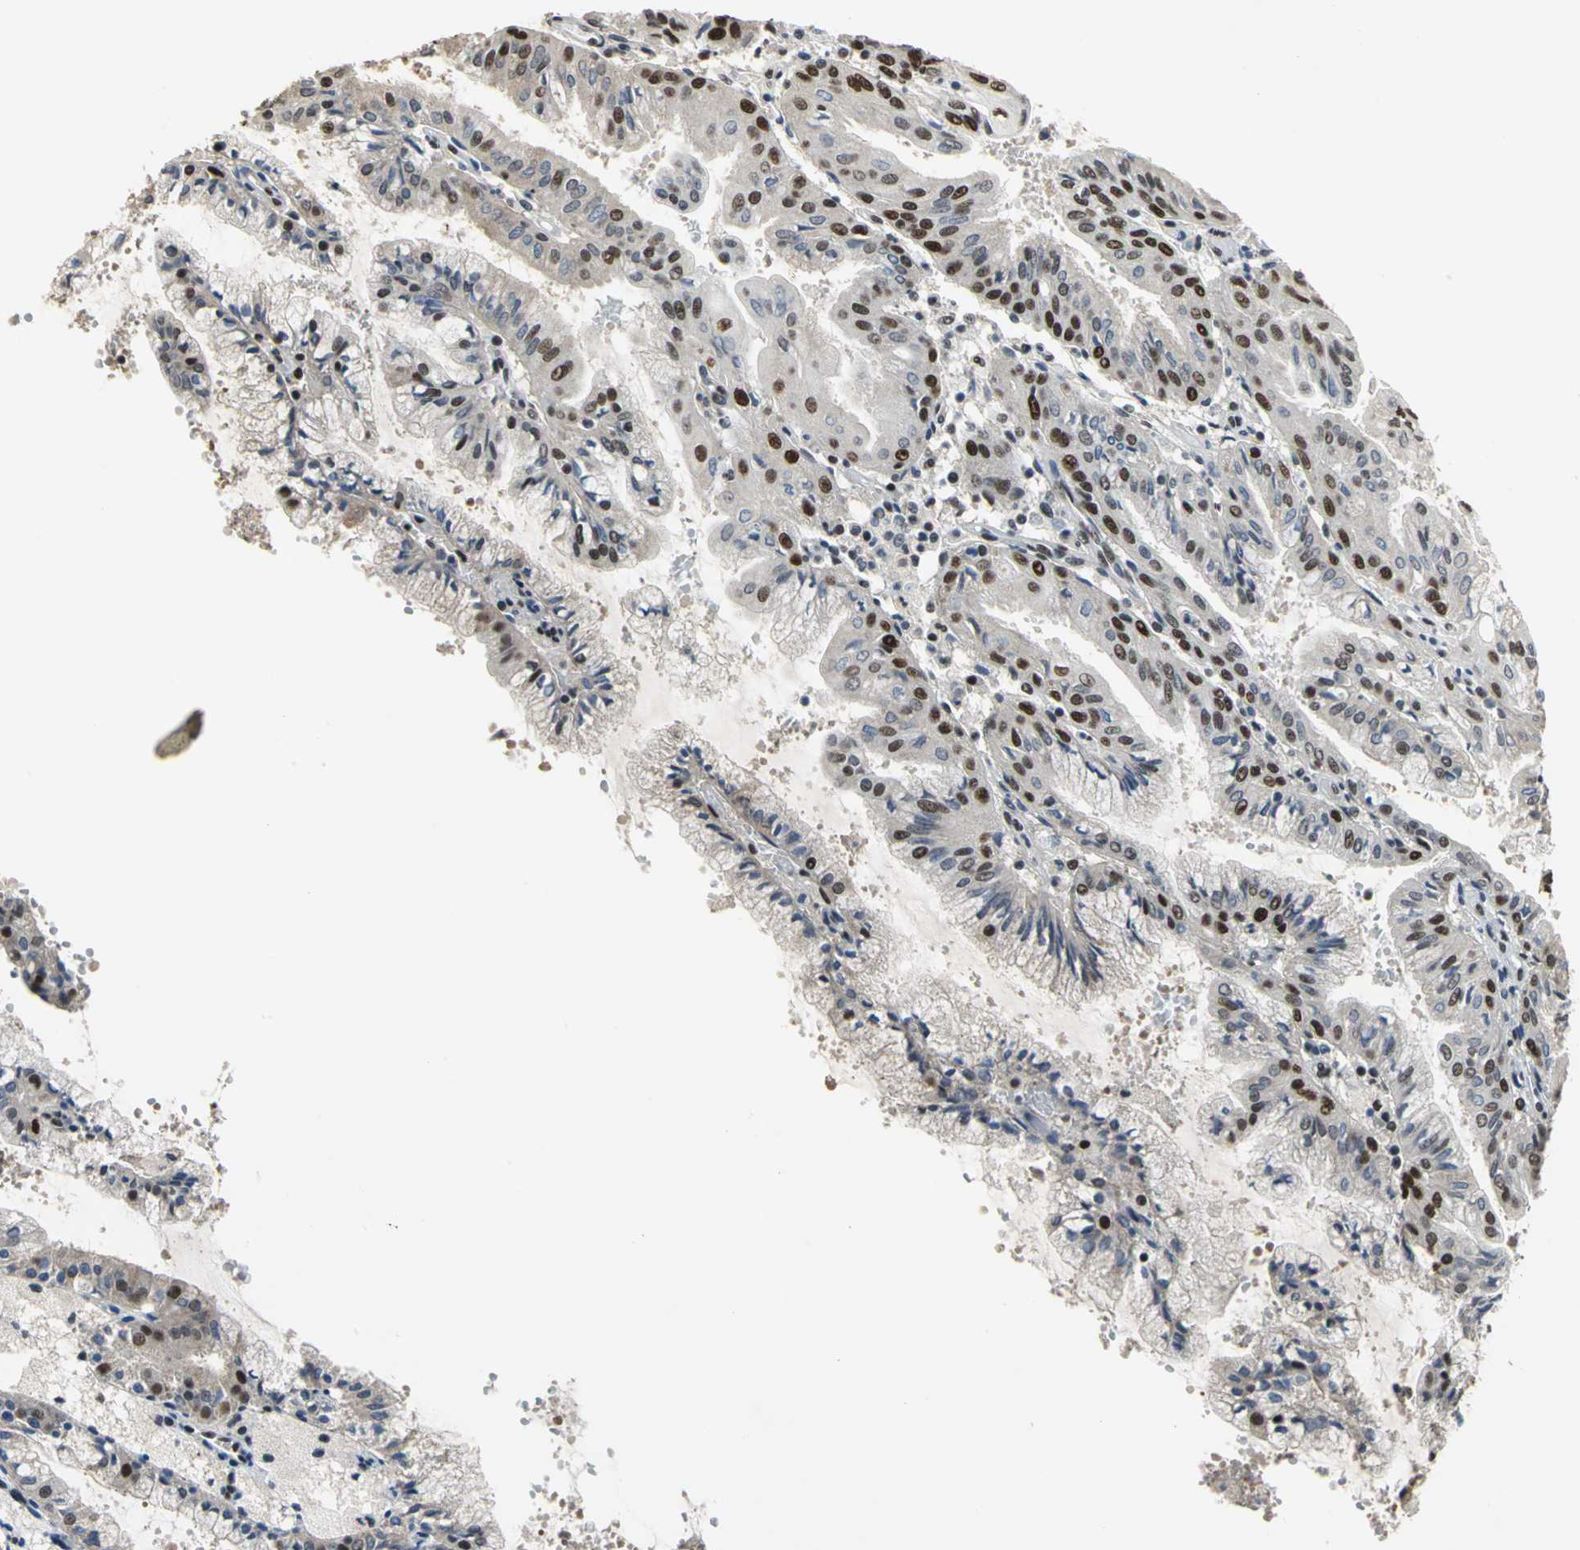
{"staining": {"intensity": "strong", "quantity": ">75%", "location": "nuclear"}, "tissue": "endometrial cancer", "cell_type": "Tumor cells", "image_type": "cancer", "snomed": [{"axis": "morphology", "description": "Adenocarcinoma, NOS"}, {"axis": "topography", "description": "Endometrium"}], "caption": "Human endometrial cancer stained with a brown dye shows strong nuclear positive expression in approximately >75% of tumor cells.", "gene": "CCDC88C", "patient": {"sex": "female", "age": 63}}